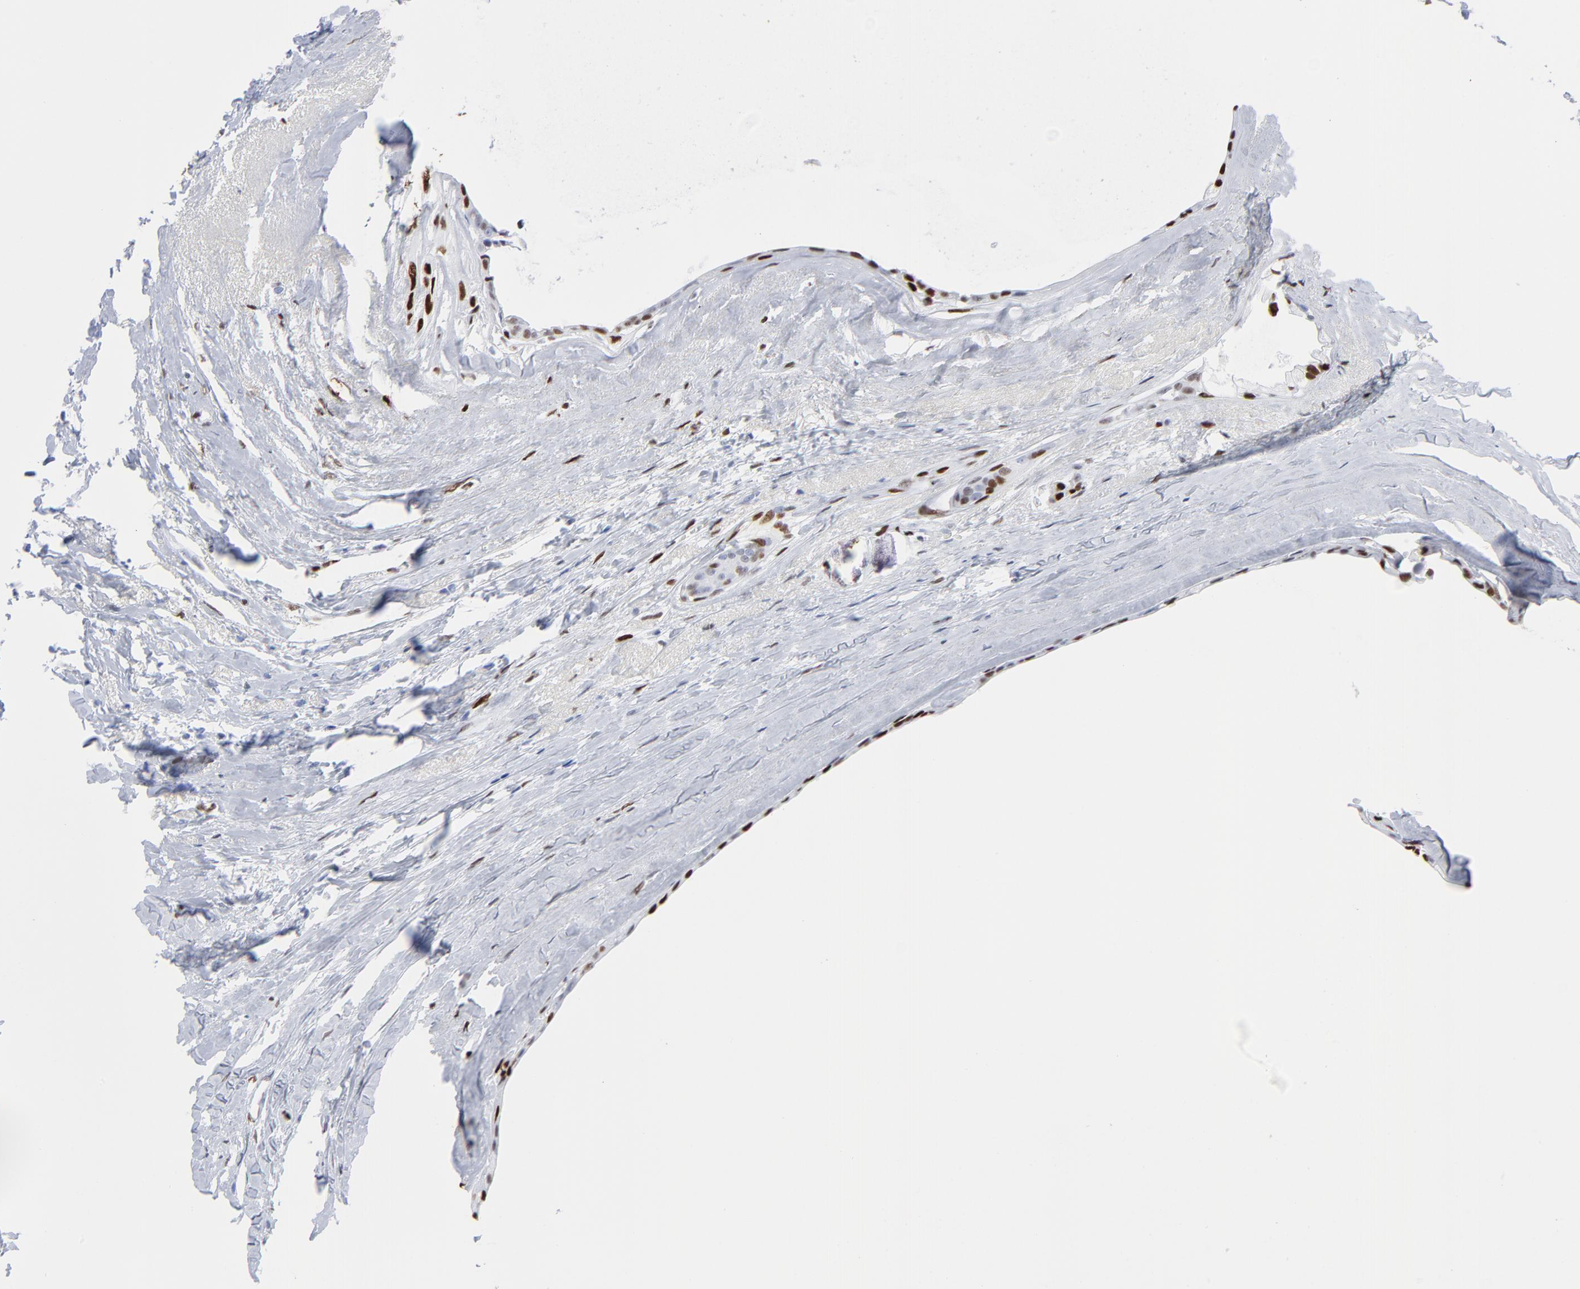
{"staining": {"intensity": "strong", "quantity": ">75%", "location": "nuclear"}, "tissue": "breast cancer", "cell_type": "Tumor cells", "image_type": "cancer", "snomed": [{"axis": "morphology", "description": "Duct carcinoma"}, {"axis": "topography", "description": "Breast"}], "caption": "Immunohistochemical staining of human breast cancer displays high levels of strong nuclear staining in approximately >75% of tumor cells.", "gene": "JUN", "patient": {"sex": "female", "age": 54}}